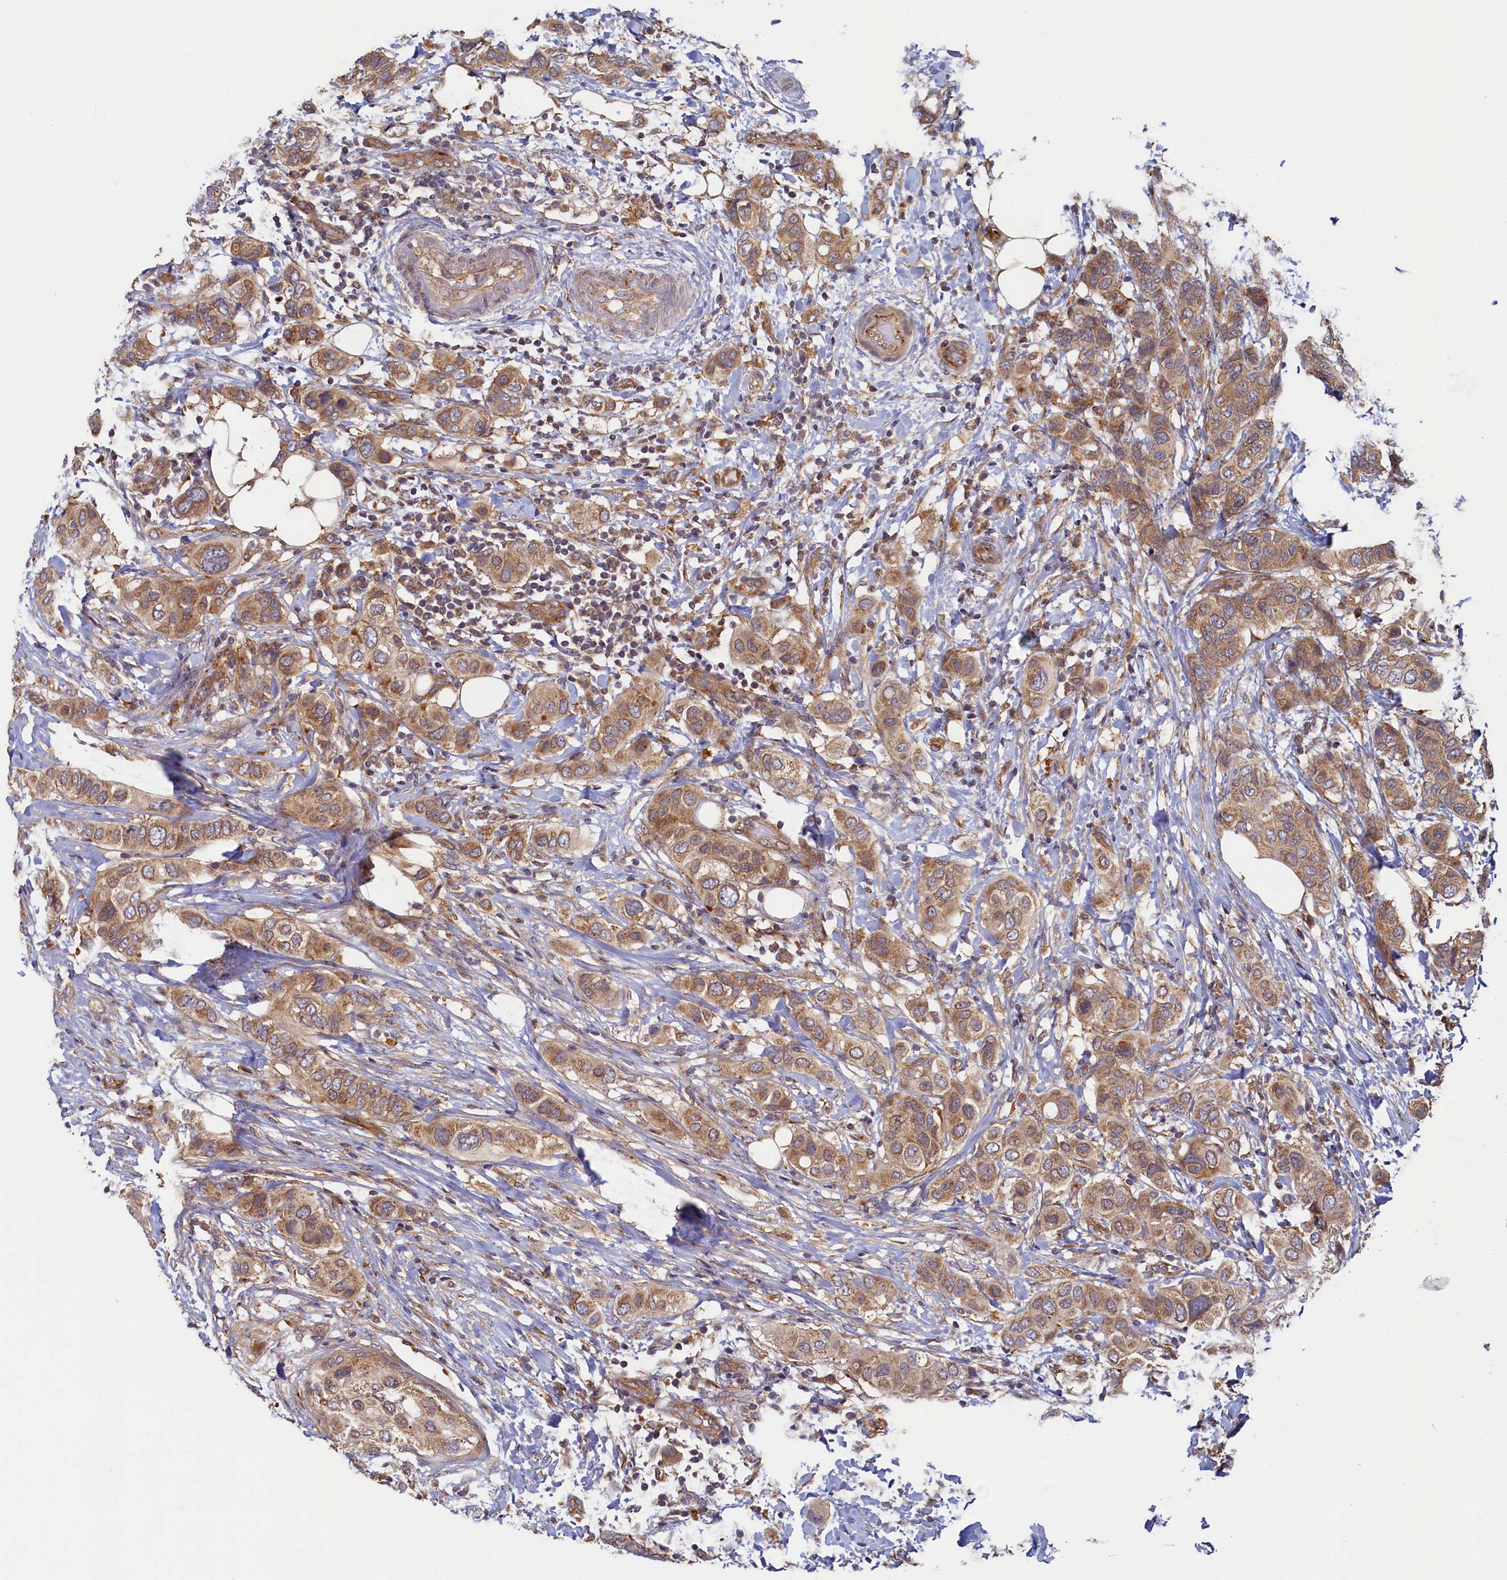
{"staining": {"intensity": "moderate", "quantity": ">75%", "location": "cytoplasmic/membranous"}, "tissue": "breast cancer", "cell_type": "Tumor cells", "image_type": "cancer", "snomed": [{"axis": "morphology", "description": "Lobular carcinoma"}, {"axis": "topography", "description": "Breast"}], "caption": "An immunohistochemistry micrograph of neoplastic tissue is shown. Protein staining in brown shows moderate cytoplasmic/membranous positivity in breast lobular carcinoma within tumor cells.", "gene": "STX12", "patient": {"sex": "female", "age": 51}}